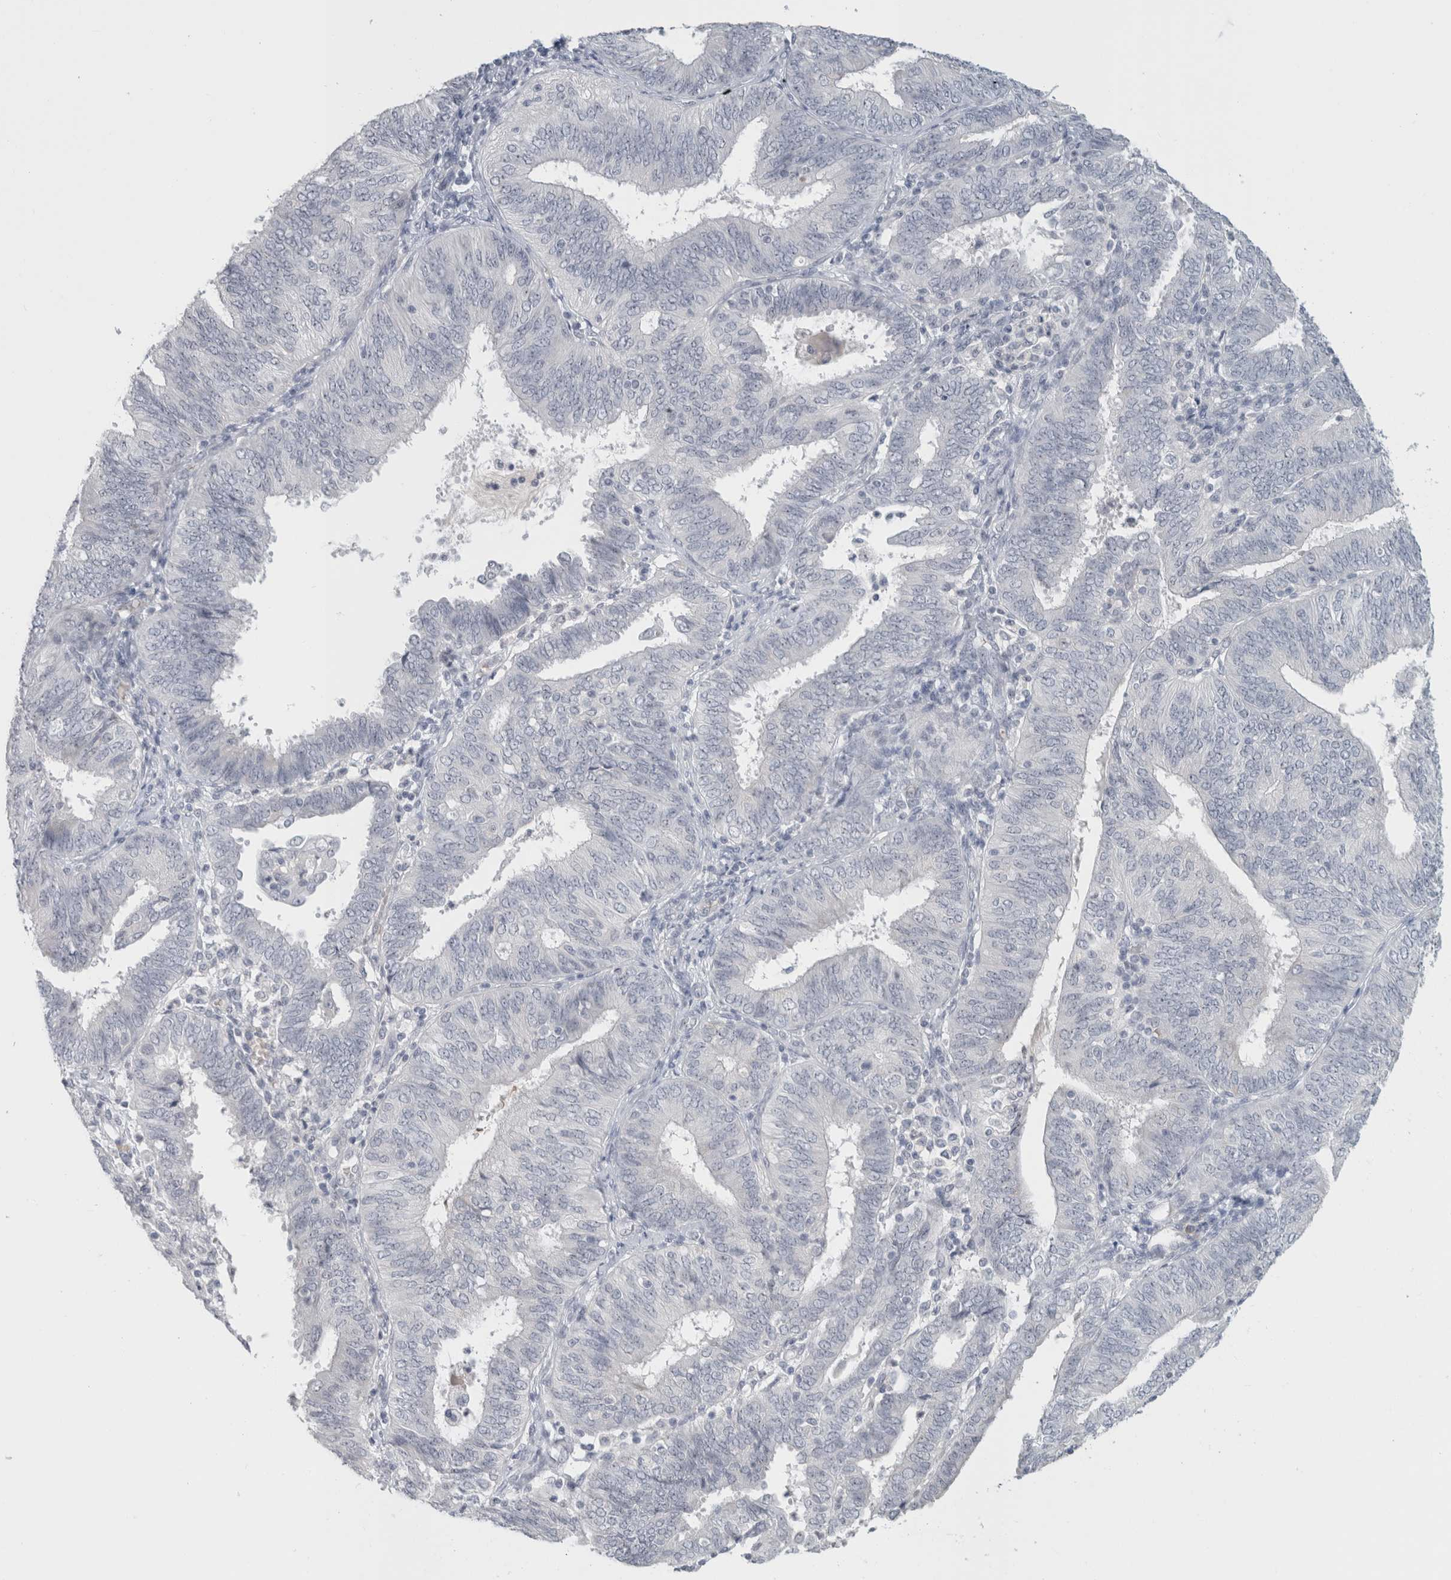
{"staining": {"intensity": "negative", "quantity": "none", "location": "none"}, "tissue": "endometrial cancer", "cell_type": "Tumor cells", "image_type": "cancer", "snomed": [{"axis": "morphology", "description": "Adenocarcinoma, NOS"}, {"axis": "topography", "description": "Endometrium"}], "caption": "Immunohistochemistry (IHC) micrograph of neoplastic tissue: endometrial cancer stained with DAB (3,3'-diaminobenzidine) displays no significant protein positivity in tumor cells. Brightfield microscopy of IHC stained with DAB (3,3'-diaminobenzidine) (brown) and hematoxylin (blue), captured at high magnification.", "gene": "FMR1NB", "patient": {"sex": "female", "age": 58}}